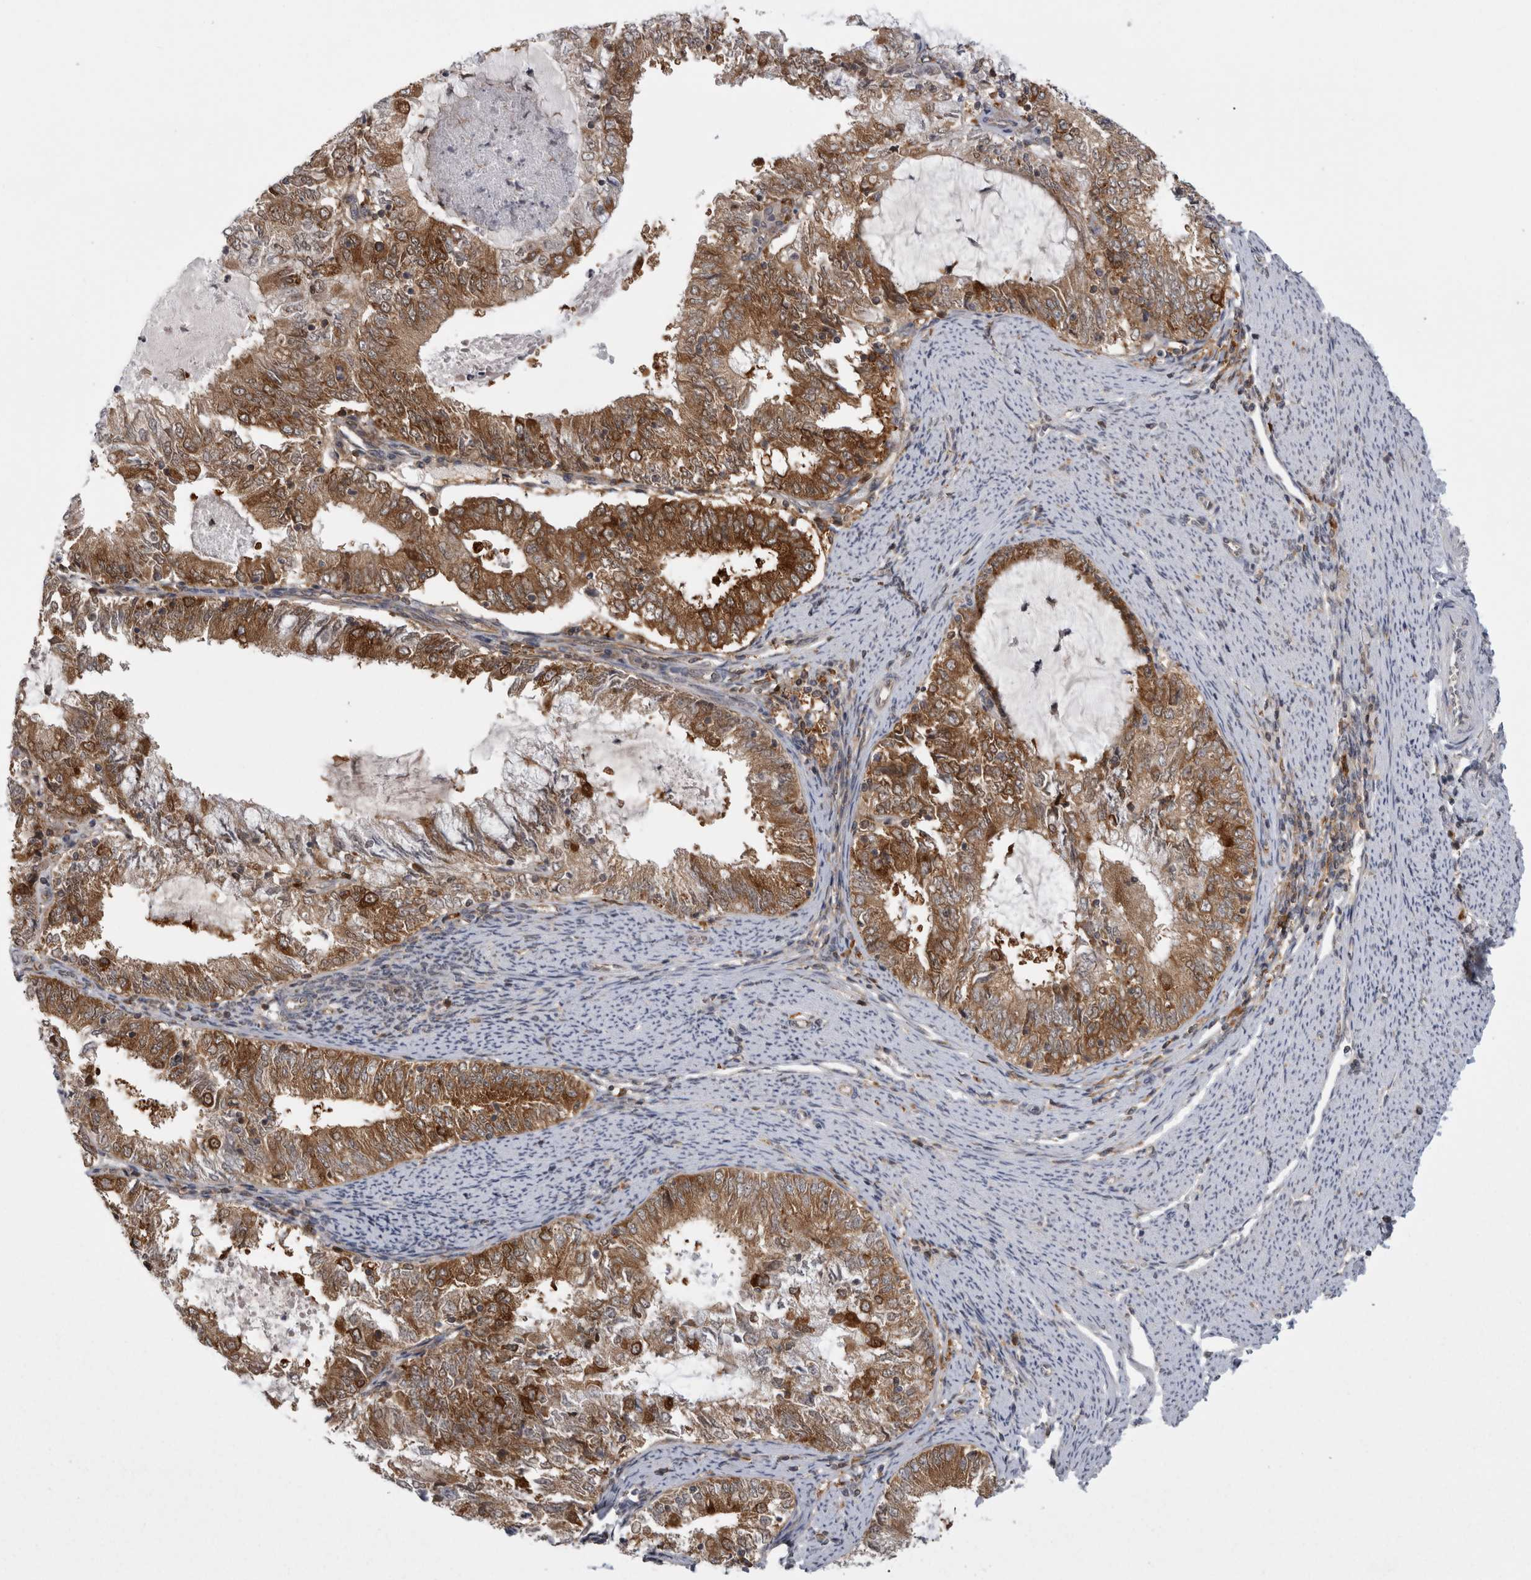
{"staining": {"intensity": "moderate", "quantity": ">75%", "location": "cytoplasmic/membranous"}, "tissue": "endometrial cancer", "cell_type": "Tumor cells", "image_type": "cancer", "snomed": [{"axis": "morphology", "description": "Adenocarcinoma, NOS"}, {"axis": "topography", "description": "Endometrium"}], "caption": "Endometrial adenocarcinoma tissue exhibits moderate cytoplasmic/membranous positivity in approximately >75% of tumor cells", "gene": "CACYBP", "patient": {"sex": "female", "age": 57}}